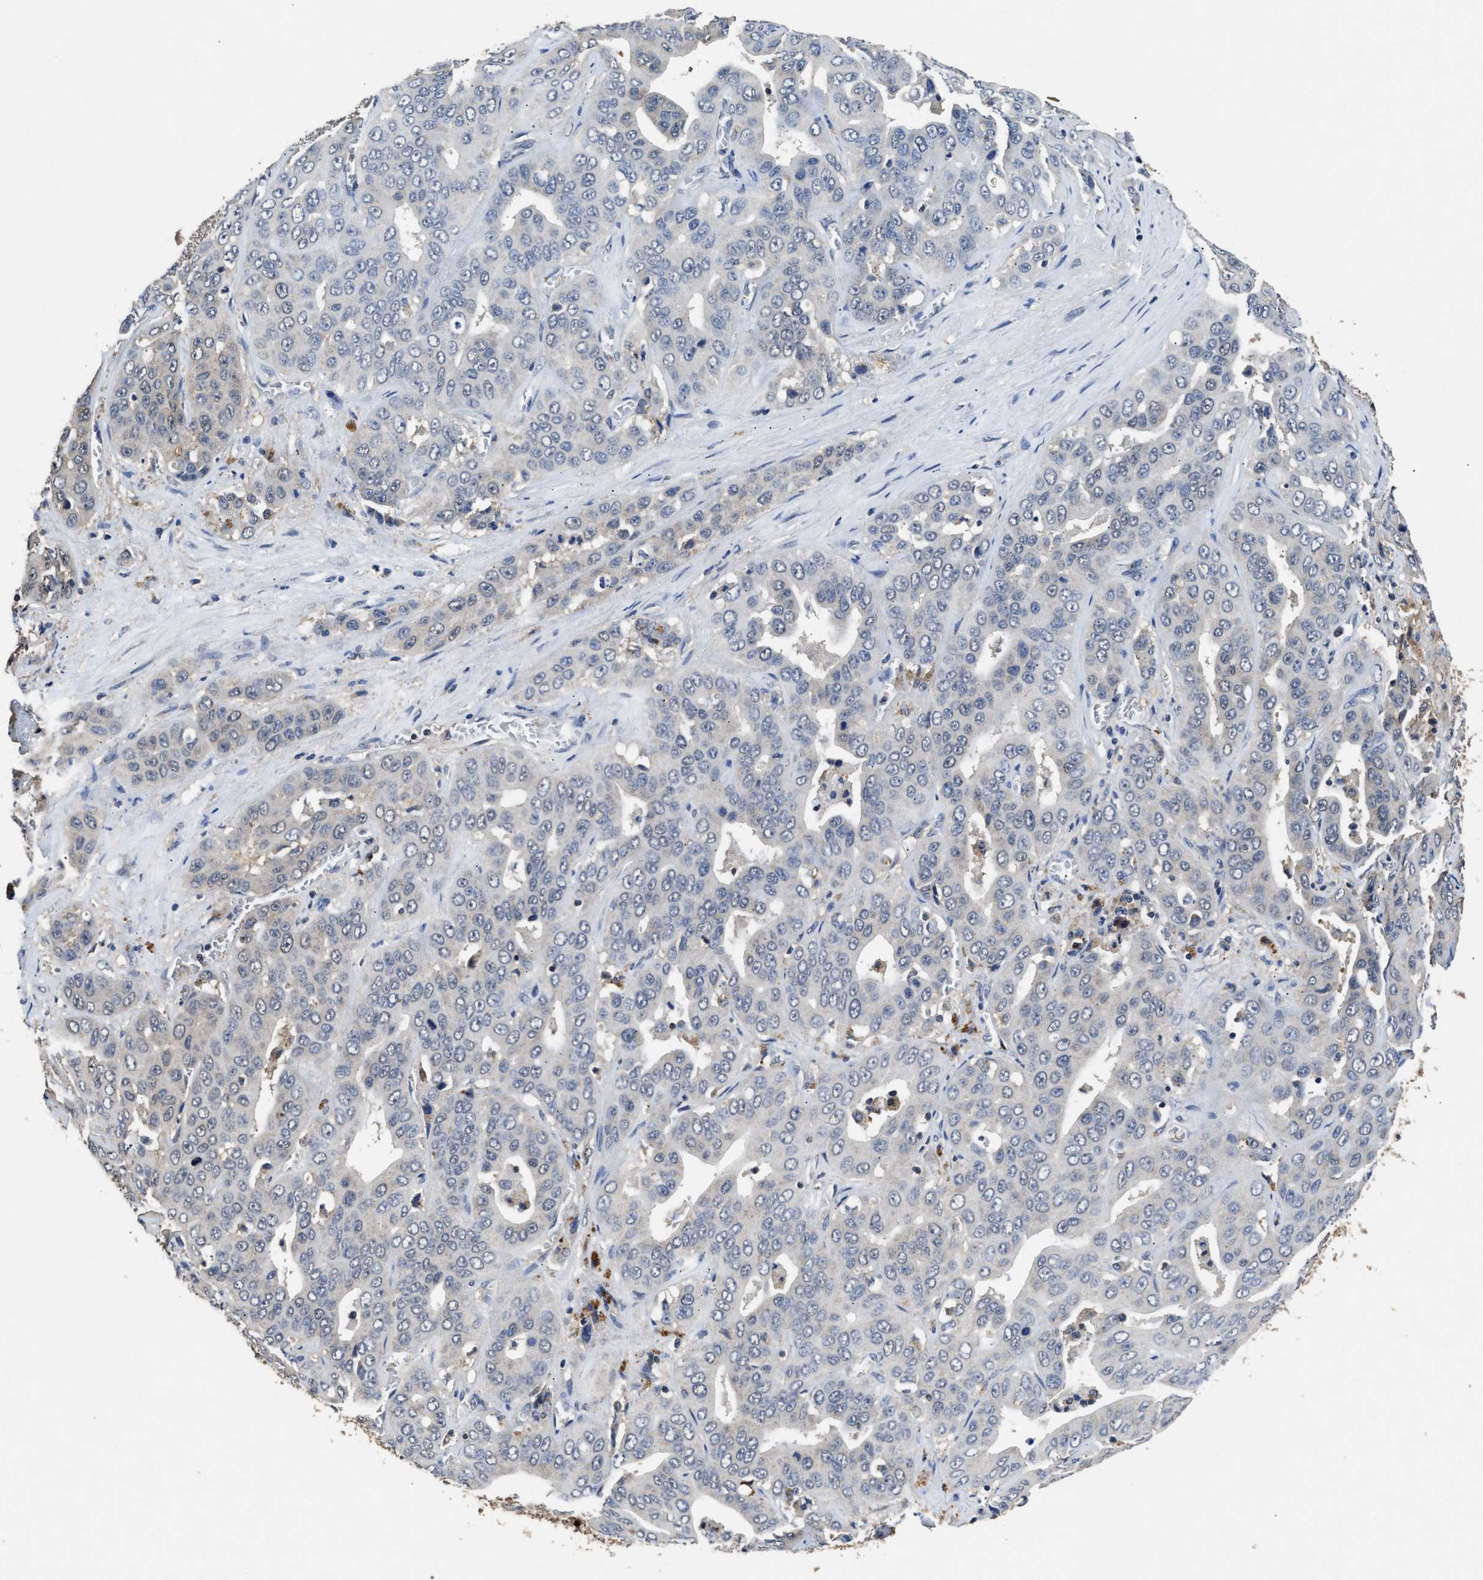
{"staining": {"intensity": "negative", "quantity": "none", "location": "none"}, "tissue": "liver cancer", "cell_type": "Tumor cells", "image_type": "cancer", "snomed": [{"axis": "morphology", "description": "Cholangiocarcinoma"}, {"axis": "topography", "description": "Liver"}], "caption": "Immunohistochemistry (IHC) photomicrograph of neoplastic tissue: human cholangiocarcinoma (liver) stained with DAB demonstrates no significant protein staining in tumor cells. The staining was performed using DAB to visualize the protein expression in brown, while the nuclei were stained in blue with hematoxylin (Magnification: 20x).", "gene": "ACAT2", "patient": {"sex": "female", "age": 52}}